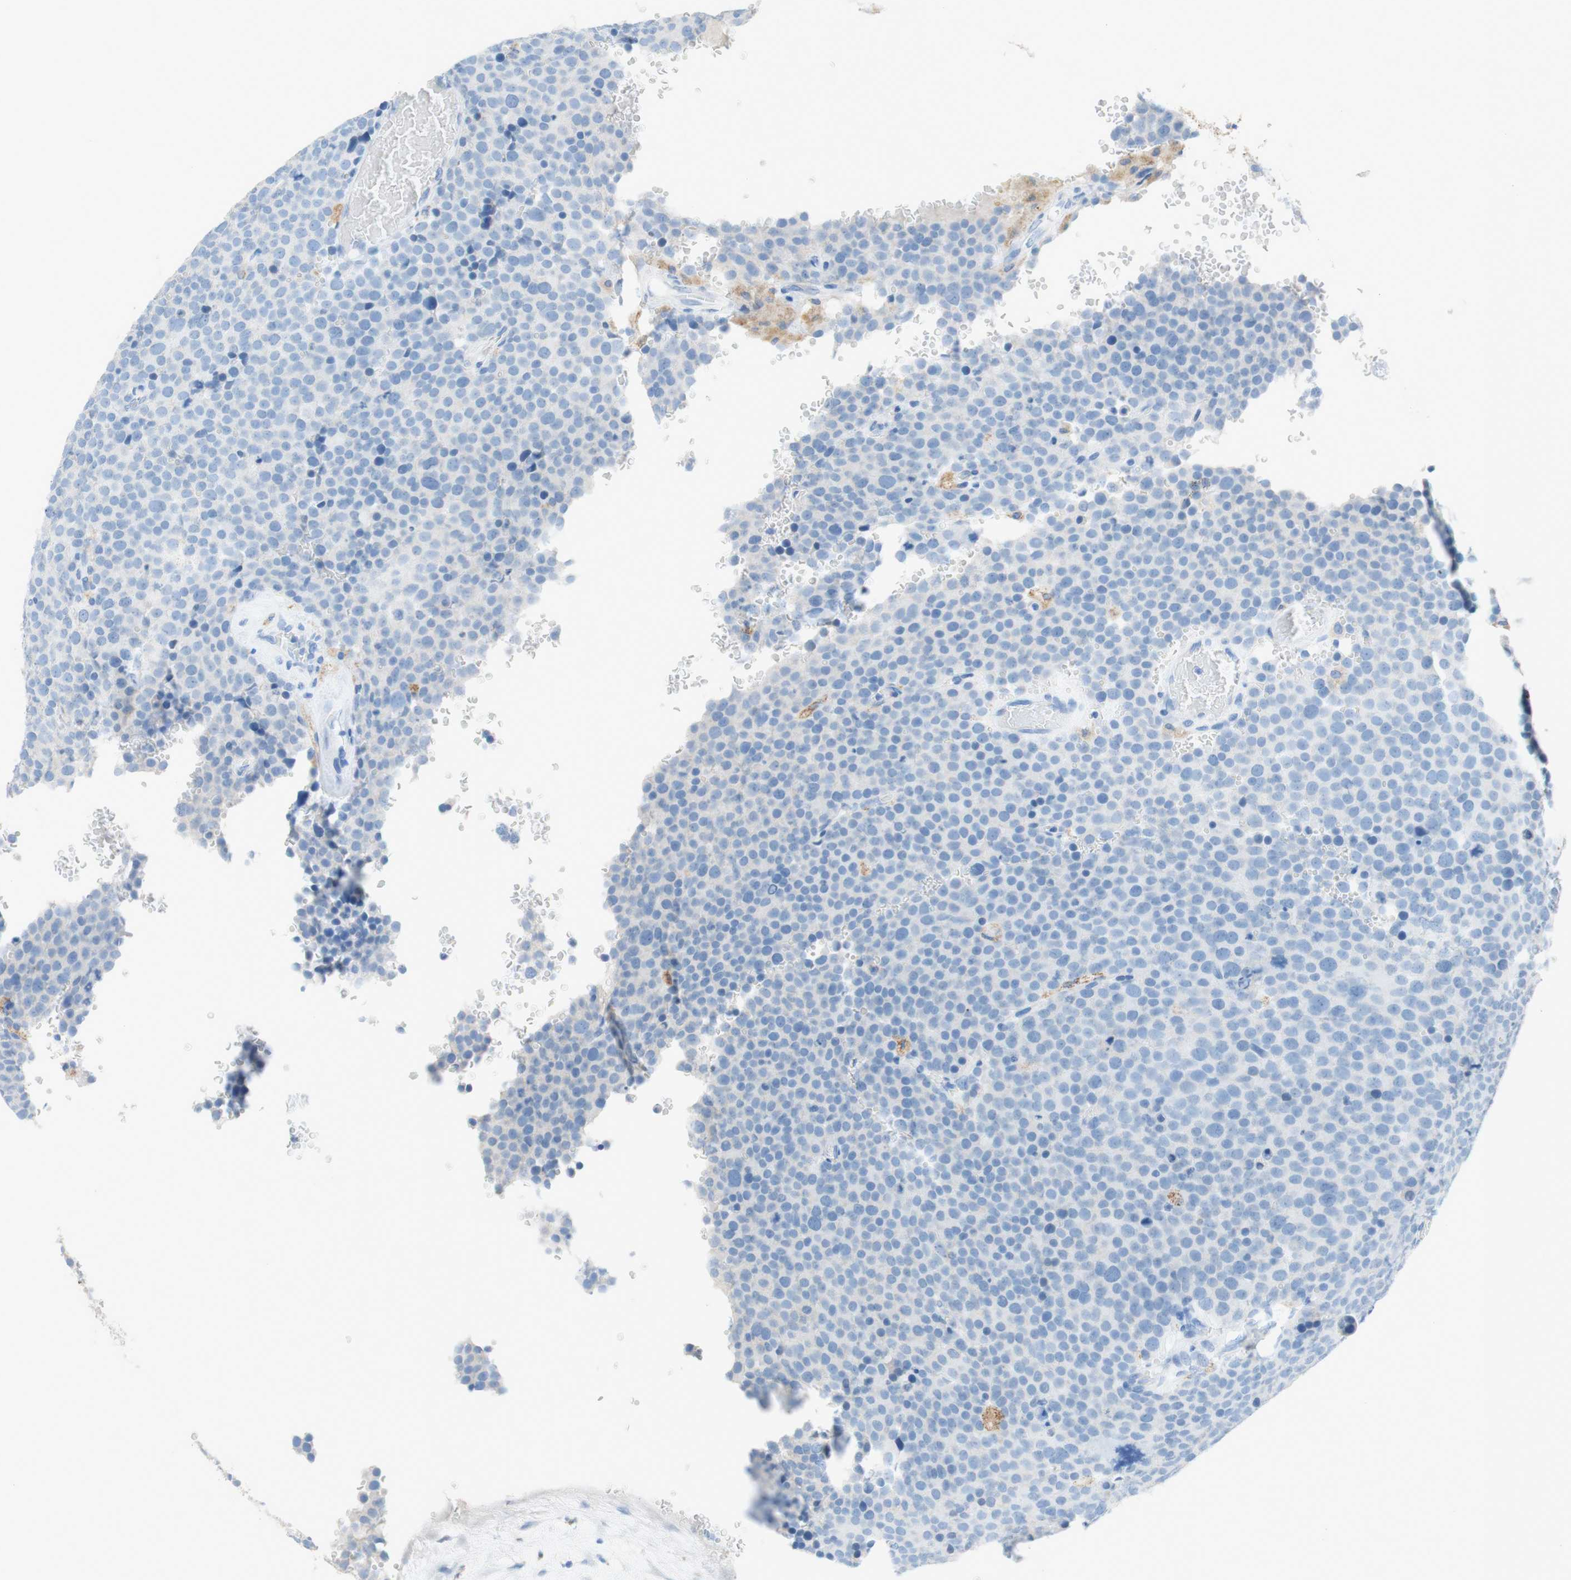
{"staining": {"intensity": "negative", "quantity": "none", "location": "none"}, "tissue": "testis cancer", "cell_type": "Tumor cells", "image_type": "cancer", "snomed": [{"axis": "morphology", "description": "Seminoma, NOS"}, {"axis": "topography", "description": "Testis"}], "caption": "High power microscopy photomicrograph of an immunohistochemistry micrograph of testis cancer, revealing no significant expression in tumor cells.", "gene": "POLR2J3", "patient": {"sex": "male", "age": 71}}